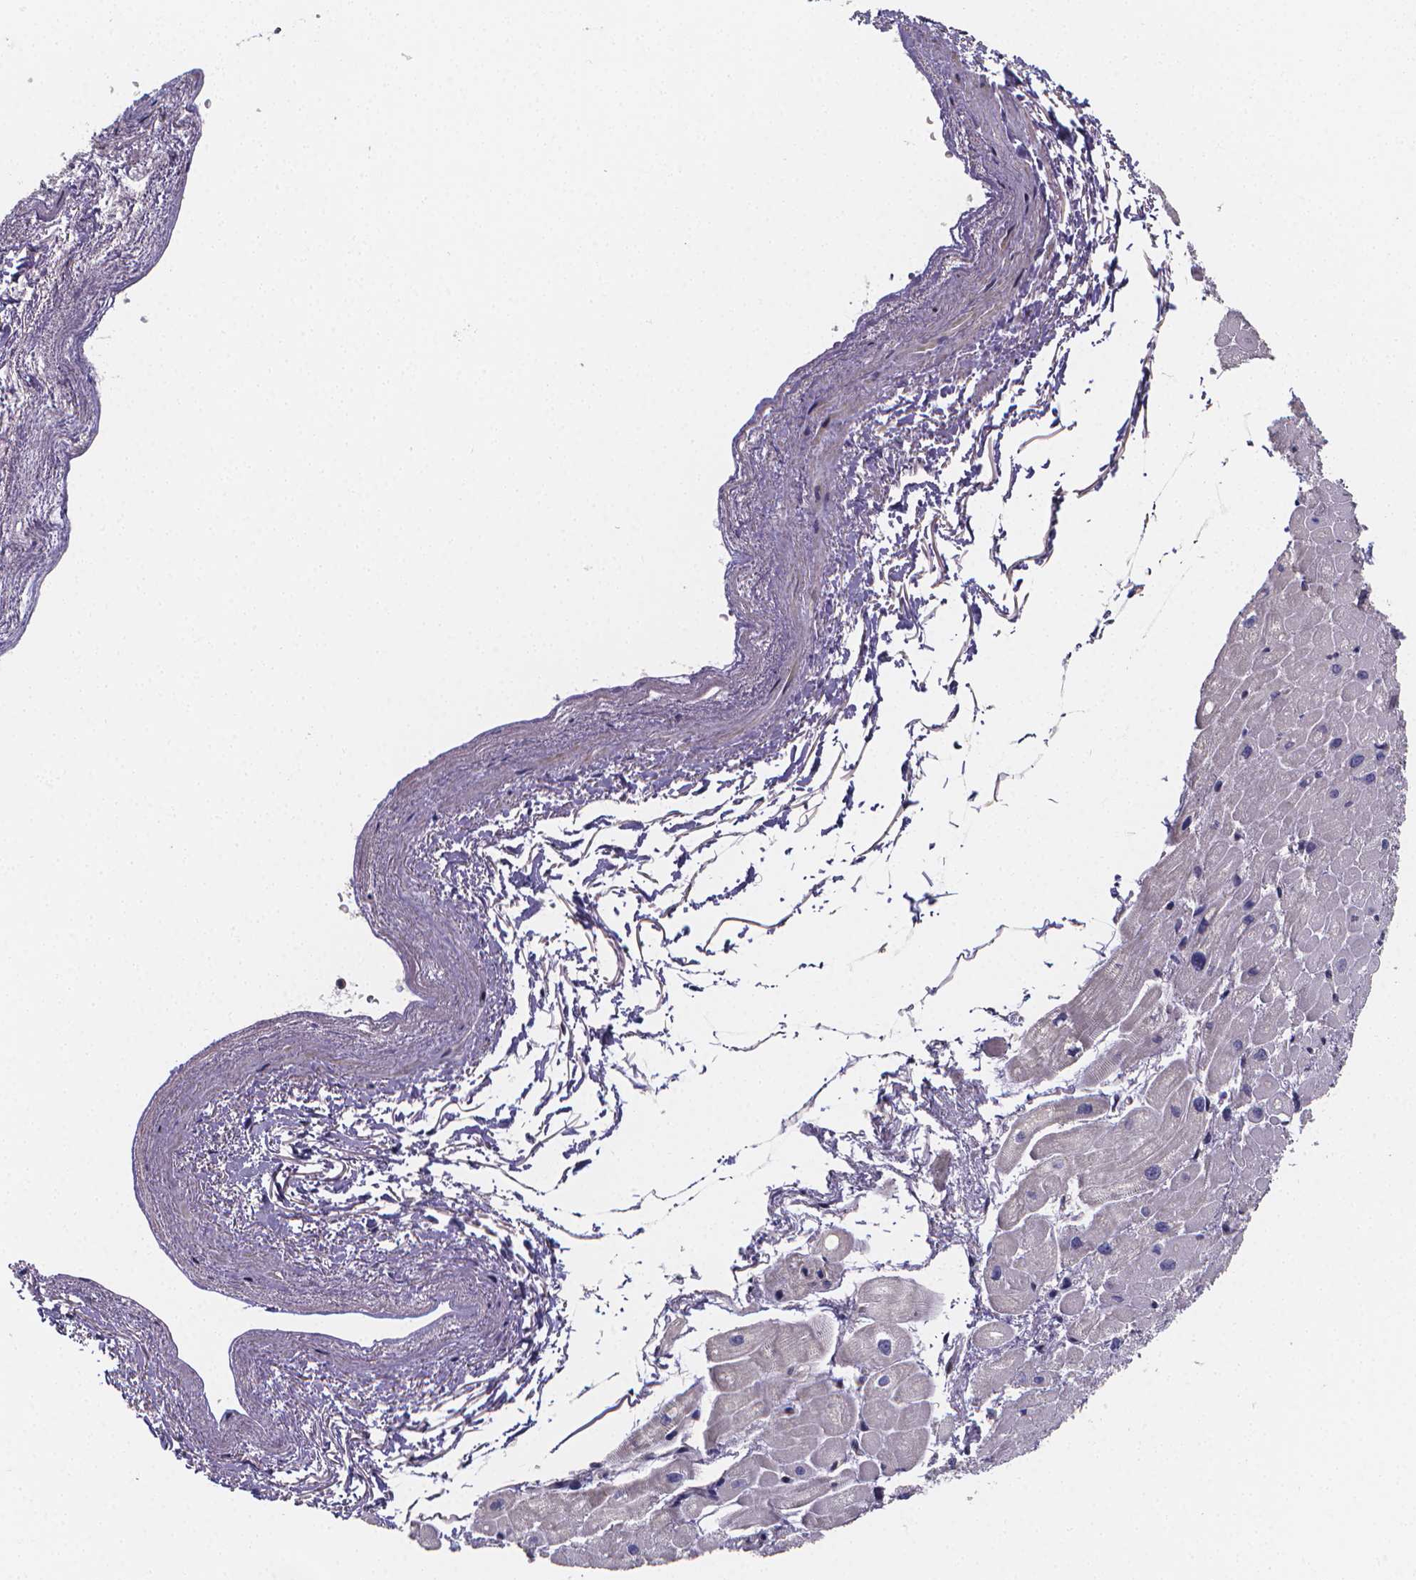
{"staining": {"intensity": "negative", "quantity": "none", "location": "none"}, "tissue": "heart muscle", "cell_type": "Cardiomyocytes", "image_type": "normal", "snomed": [{"axis": "morphology", "description": "Normal tissue, NOS"}, {"axis": "topography", "description": "Heart"}], "caption": "DAB (3,3'-diaminobenzidine) immunohistochemical staining of benign human heart muscle reveals no significant expression in cardiomyocytes.", "gene": "PAH", "patient": {"sex": "male", "age": 62}}